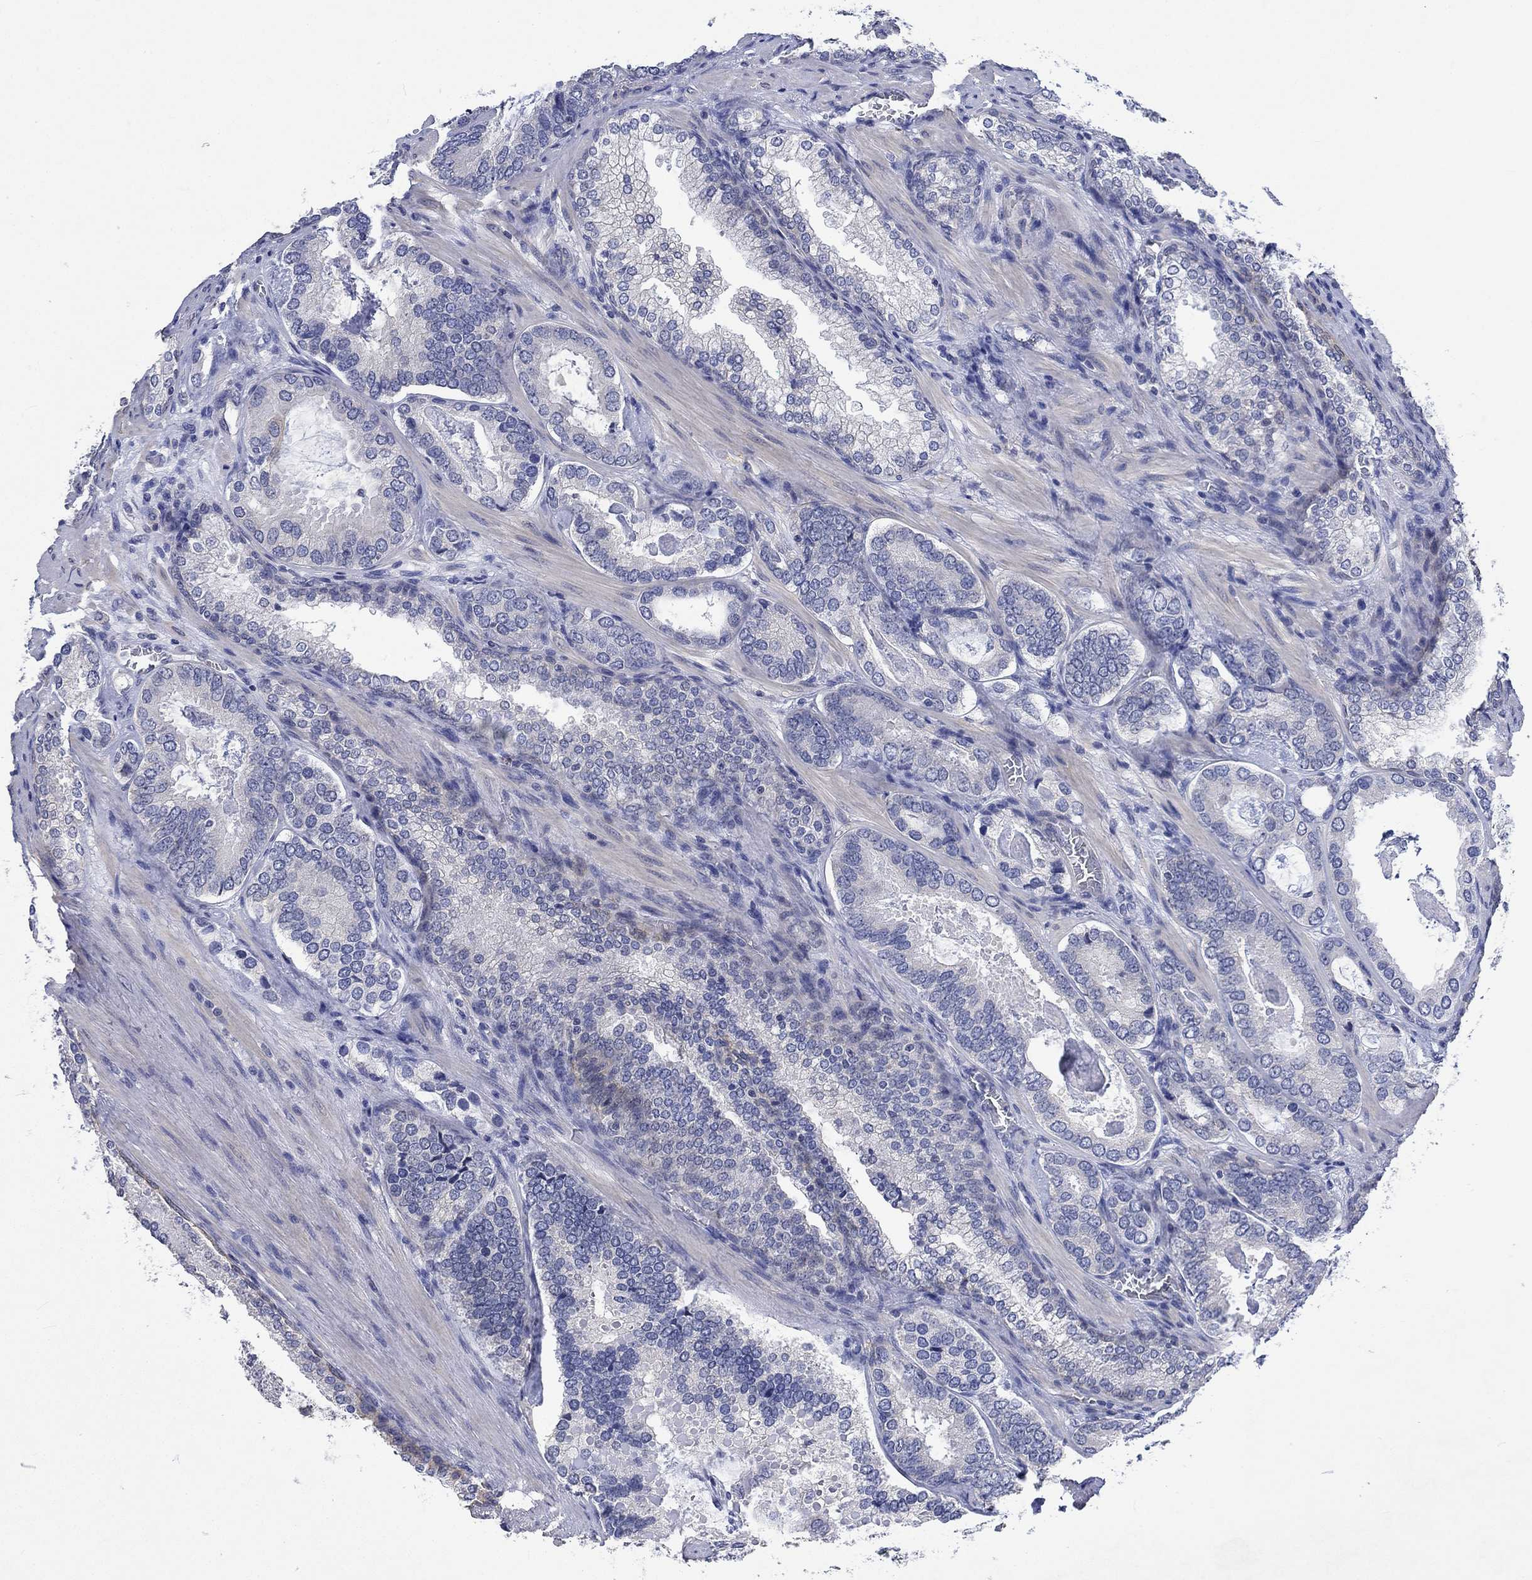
{"staining": {"intensity": "negative", "quantity": "none", "location": "none"}, "tissue": "prostate cancer", "cell_type": "Tumor cells", "image_type": "cancer", "snomed": [{"axis": "morphology", "description": "Adenocarcinoma, Low grade"}, {"axis": "topography", "description": "Prostate"}], "caption": "IHC image of neoplastic tissue: prostate cancer stained with DAB exhibits no significant protein positivity in tumor cells.", "gene": "AGRP", "patient": {"sex": "male", "age": 60}}